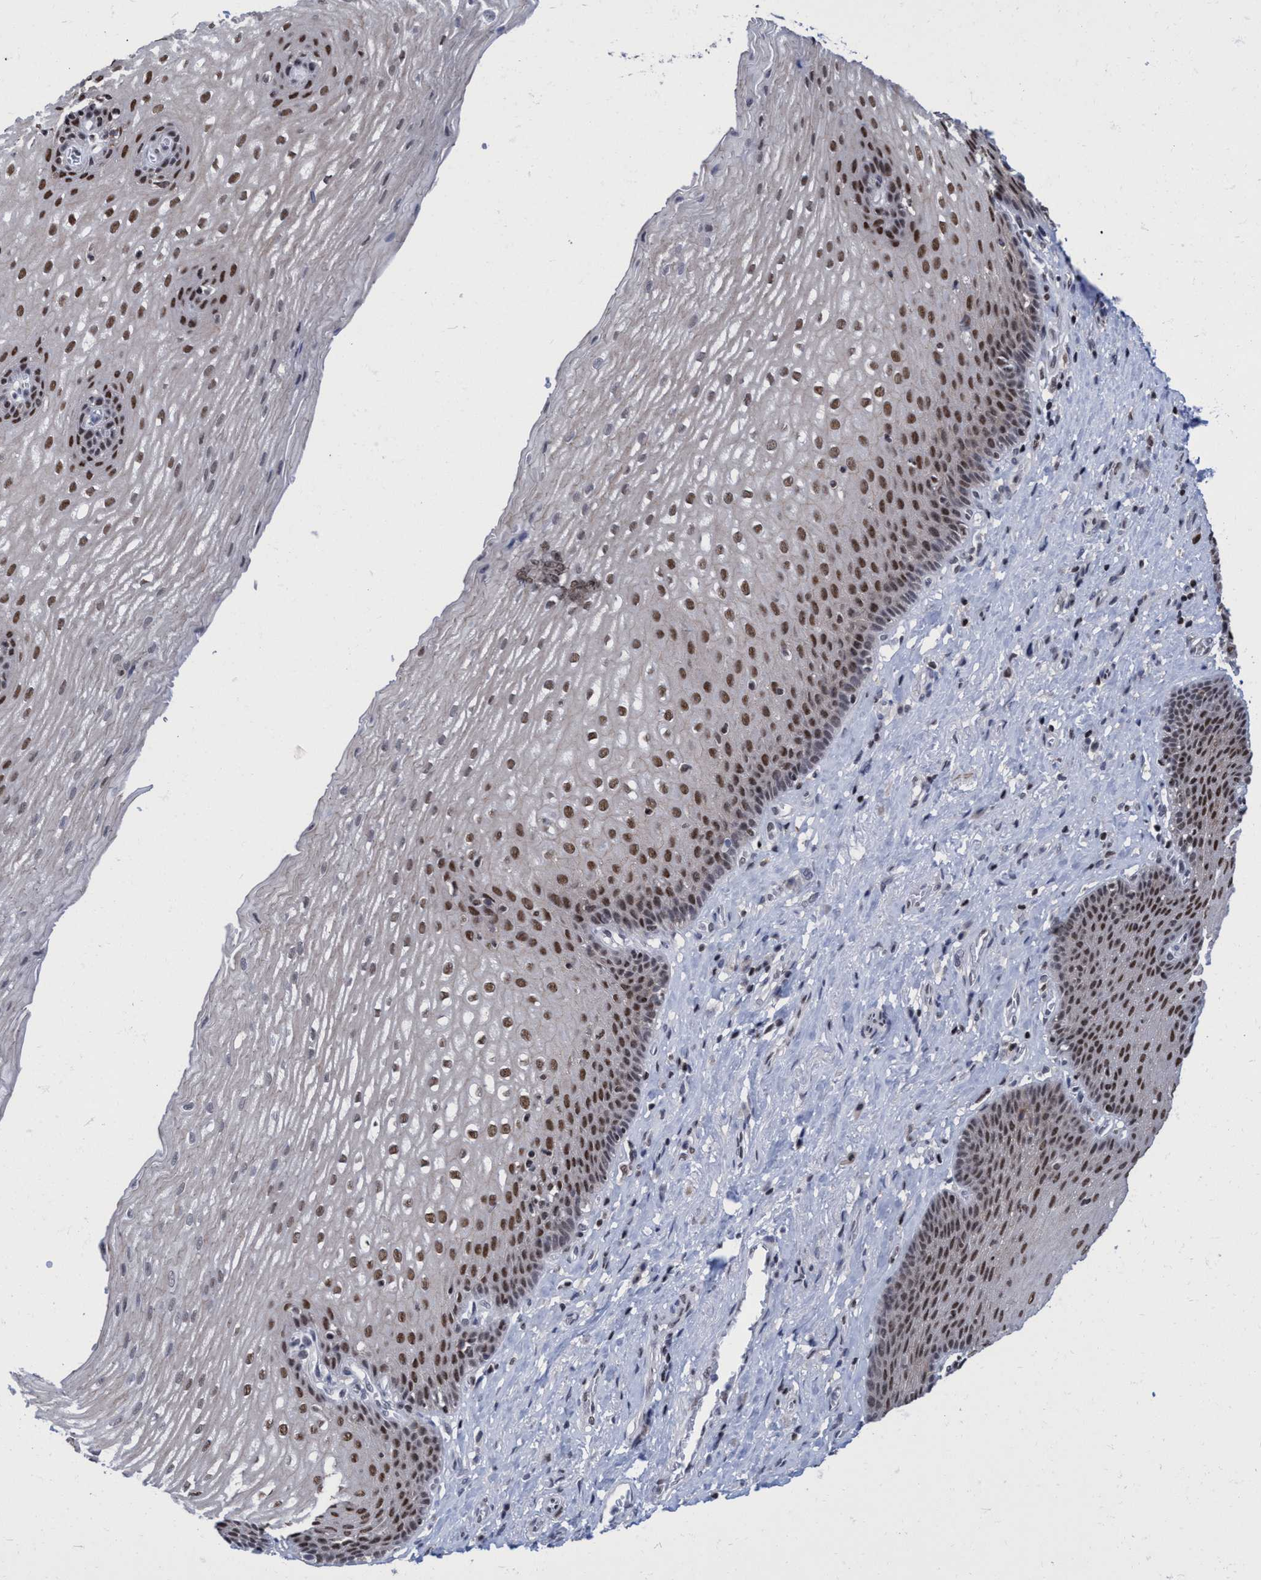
{"staining": {"intensity": "strong", "quantity": "25%-75%", "location": "nuclear"}, "tissue": "esophagus", "cell_type": "Squamous epithelial cells", "image_type": "normal", "snomed": [{"axis": "morphology", "description": "Normal tissue, NOS"}, {"axis": "topography", "description": "Esophagus"}], "caption": "An image of esophagus stained for a protein demonstrates strong nuclear brown staining in squamous epithelial cells. Using DAB (brown) and hematoxylin (blue) stains, captured at high magnification using brightfield microscopy.", "gene": "C9orf78", "patient": {"sex": "male", "age": 48}}